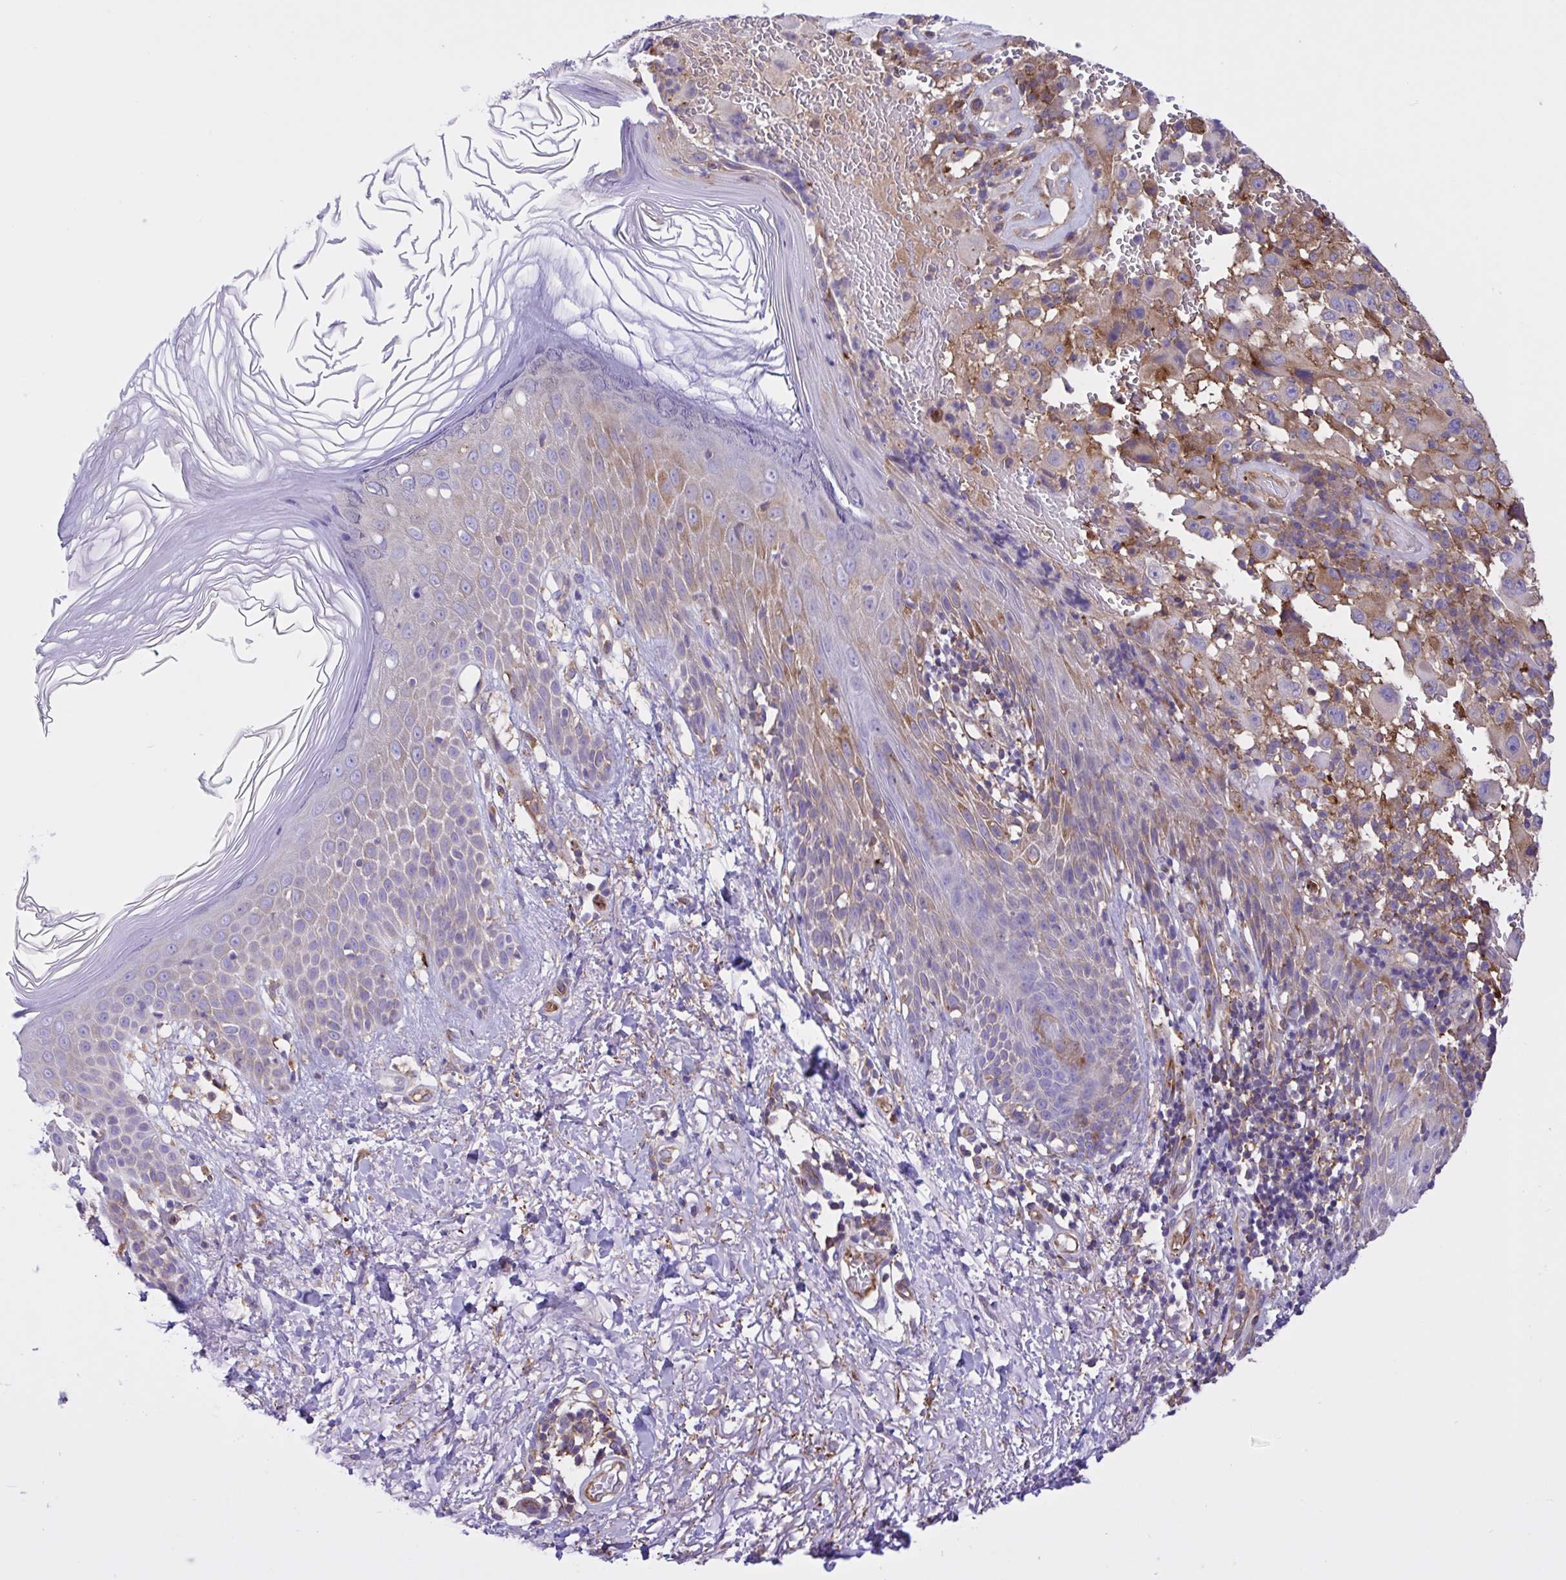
{"staining": {"intensity": "weak", "quantity": ">75%", "location": "cytoplasmic/membranous"}, "tissue": "melanoma", "cell_type": "Tumor cells", "image_type": "cancer", "snomed": [{"axis": "morphology", "description": "Malignant melanoma, NOS"}, {"axis": "topography", "description": "Skin"}], "caption": "Immunohistochemistry staining of melanoma, which shows low levels of weak cytoplasmic/membranous positivity in about >75% of tumor cells indicating weak cytoplasmic/membranous protein staining. The staining was performed using DAB (brown) for protein detection and nuclei were counterstained in hematoxylin (blue).", "gene": "OR51M1", "patient": {"sex": "female", "age": 71}}